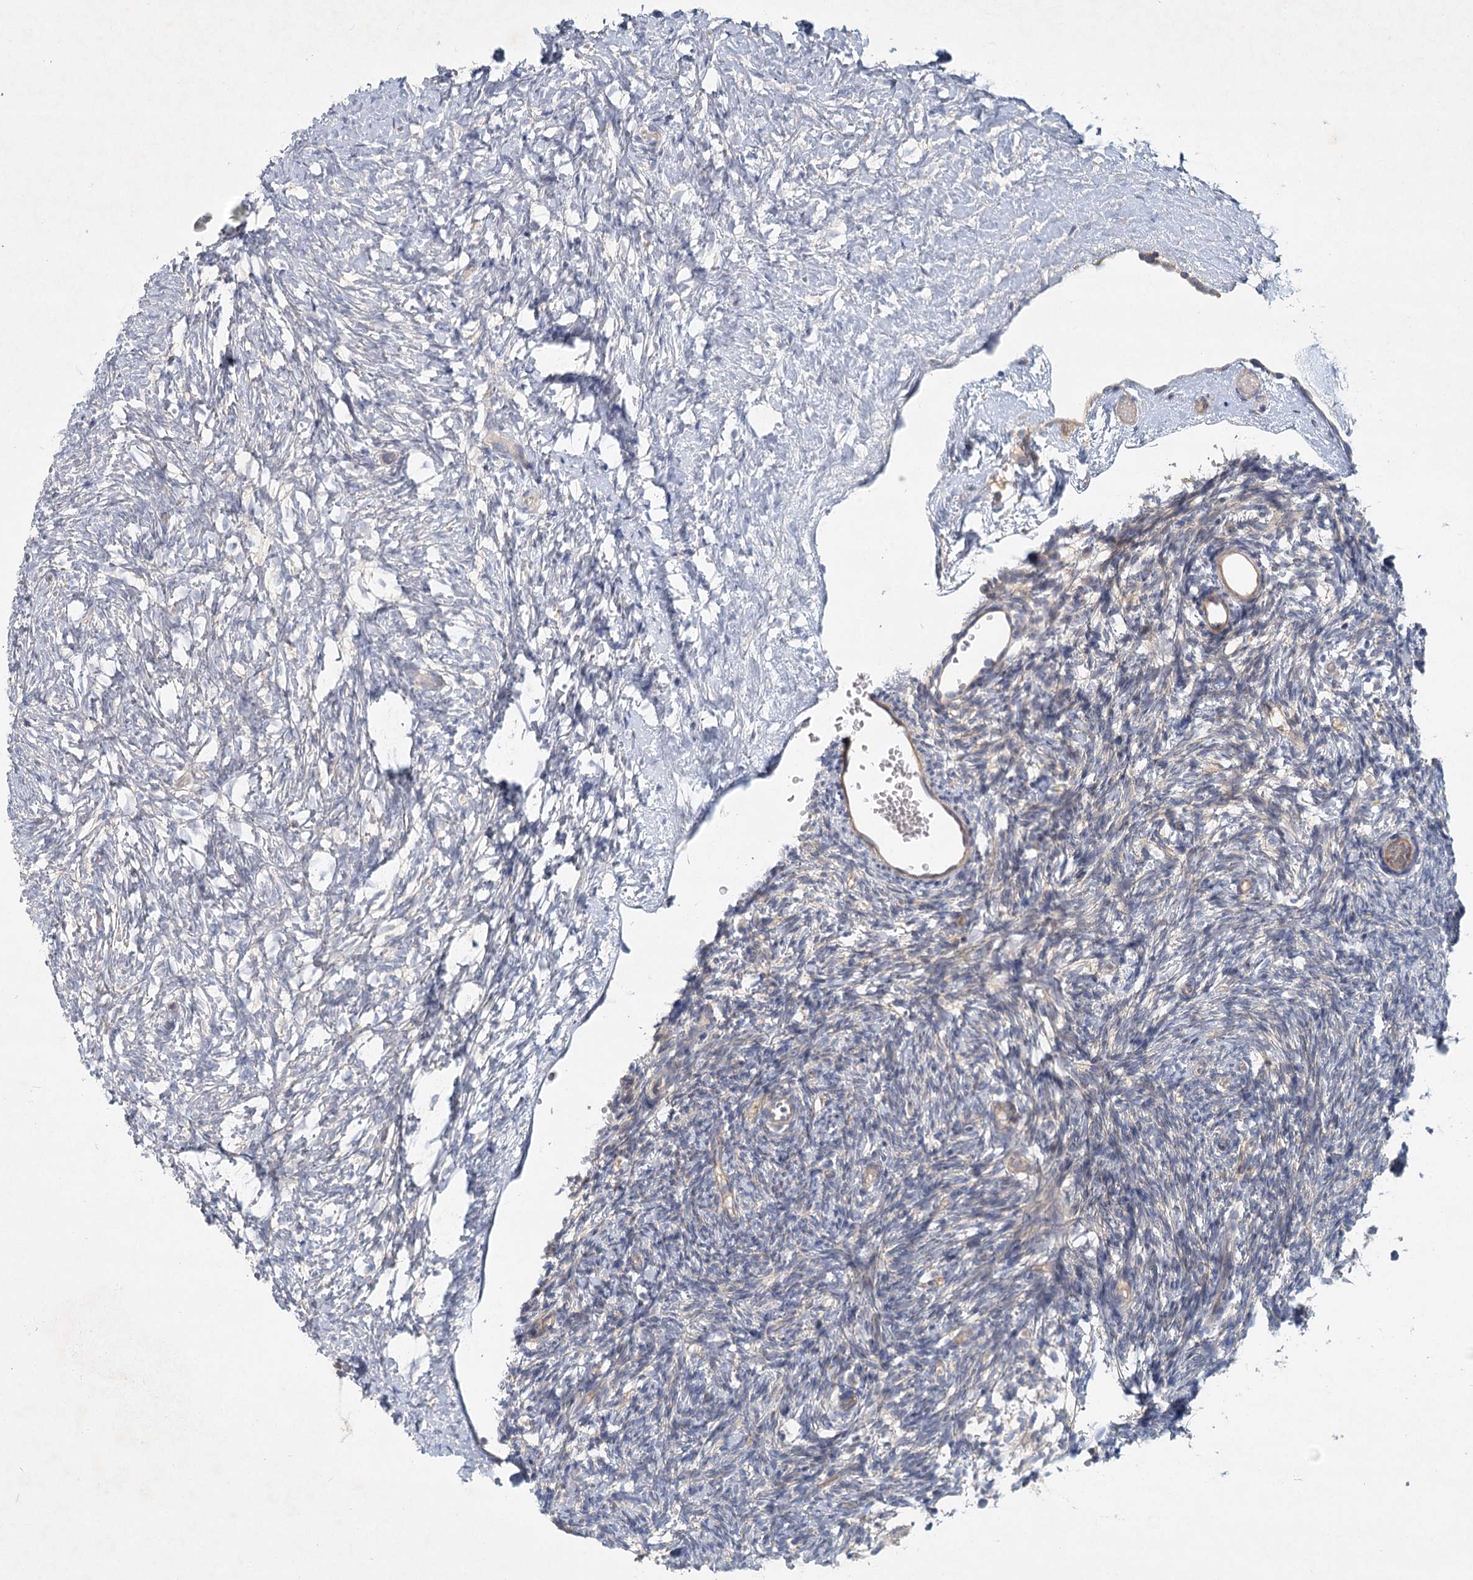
{"staining": {"intensity": "weak", "quantity": ">75%", "location": "cytoplasmic/membranous"}, "tissue": "ovary", "cell_type": "Follicle cells", "image_type": "normal", "snomed": [{"axis": "morphology", "description": "Normal tissue, NOS"}, {"axis": "topography", "description": "Ovary"}], "caption": "Brown immunohistochemical staining in benign human ovary displays weak cytoplasmic/membranous expression in approximately >75% of follicle cells.", "gene": "DNMBP", "patient": {"sex": "female", "age": 35}}